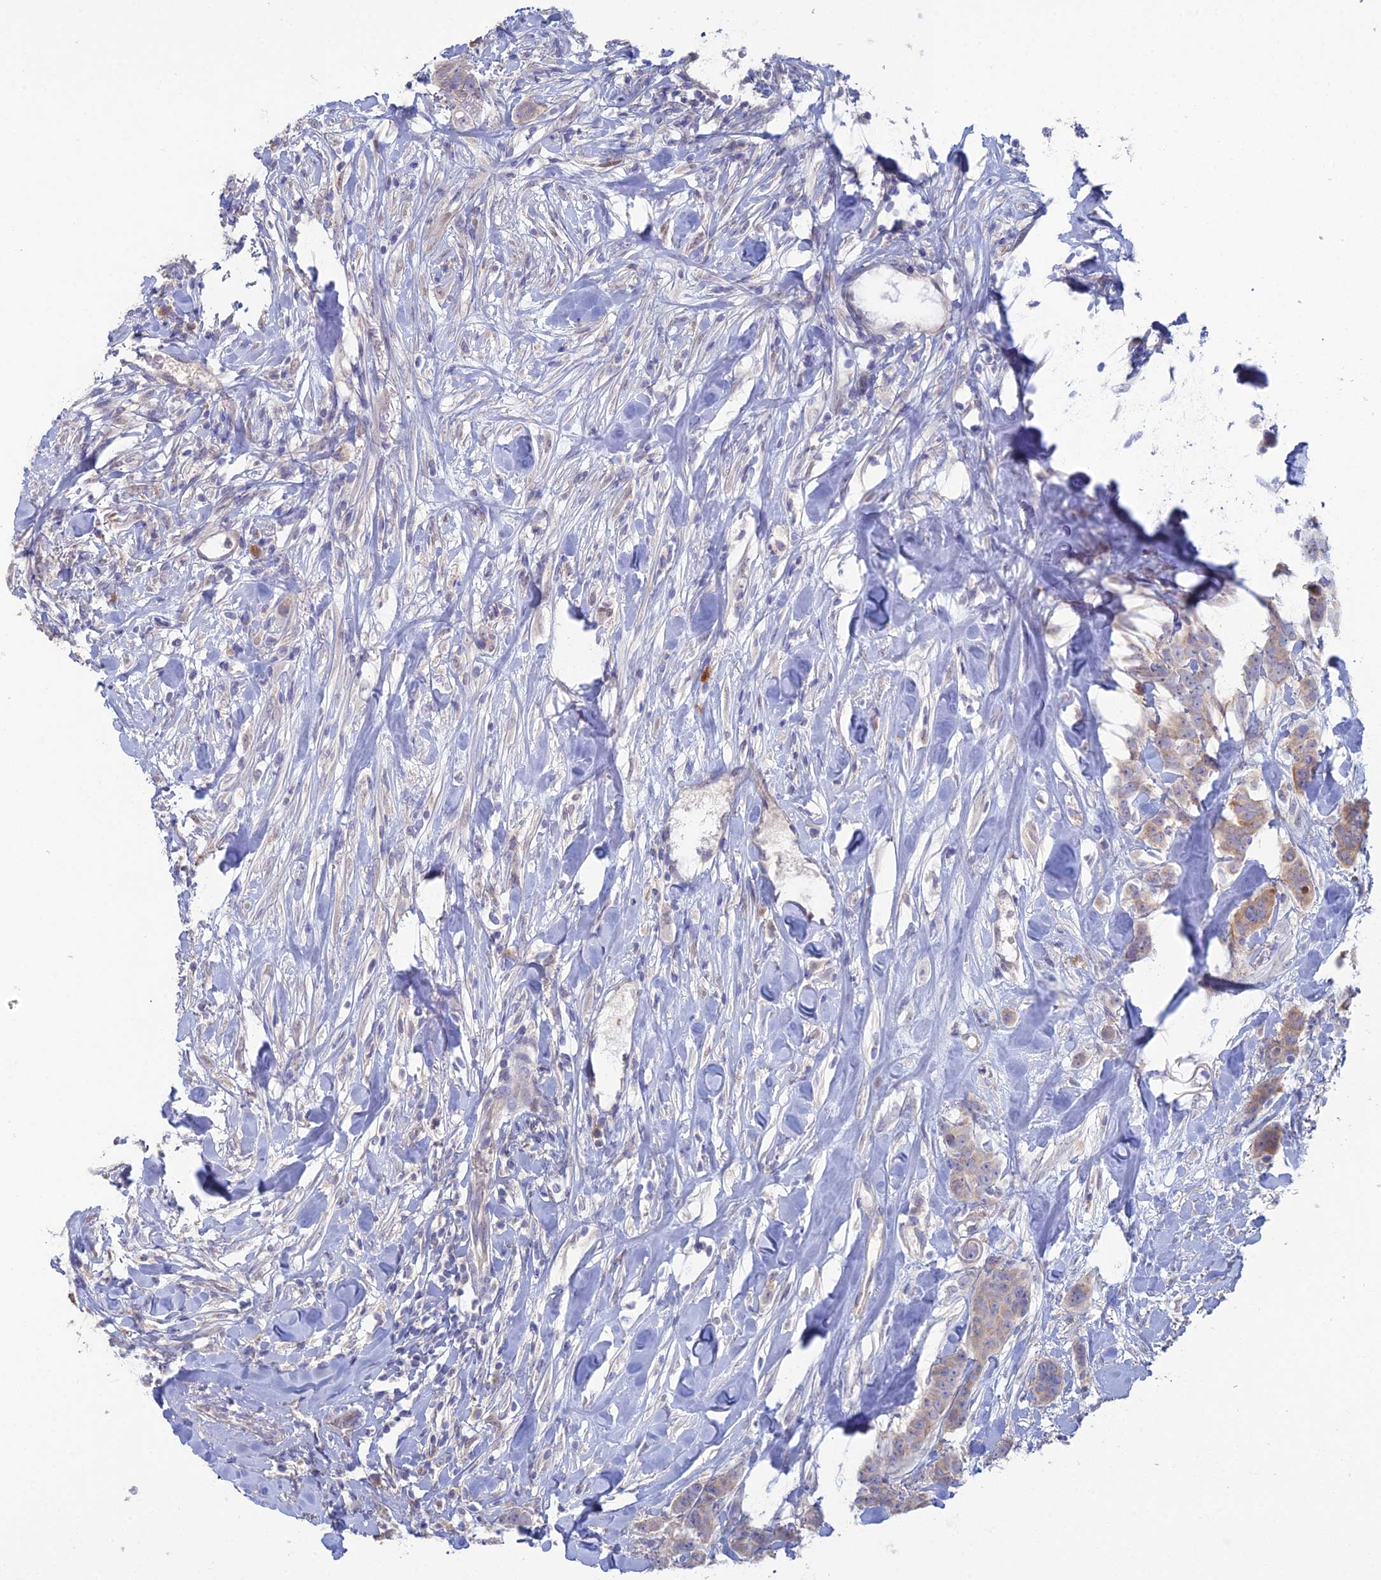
{"staining": {"intensity": "weak", "quantity": "<25%", "location": "cytoplasmic/membranous"}, "tissue": "breast cancer", "cell_type": "Tumor cells", "image_type": "cancer", "snomed": [{"axis": "morphology", "description": "Duct carcinoma"}, {"axis": "topography", "description": "Breast"}], "caption": "Tumor cells show no significant protein staining in breast cancer.", "gene": "ARL16", "patient": {"sex": "female", "age": 40}}